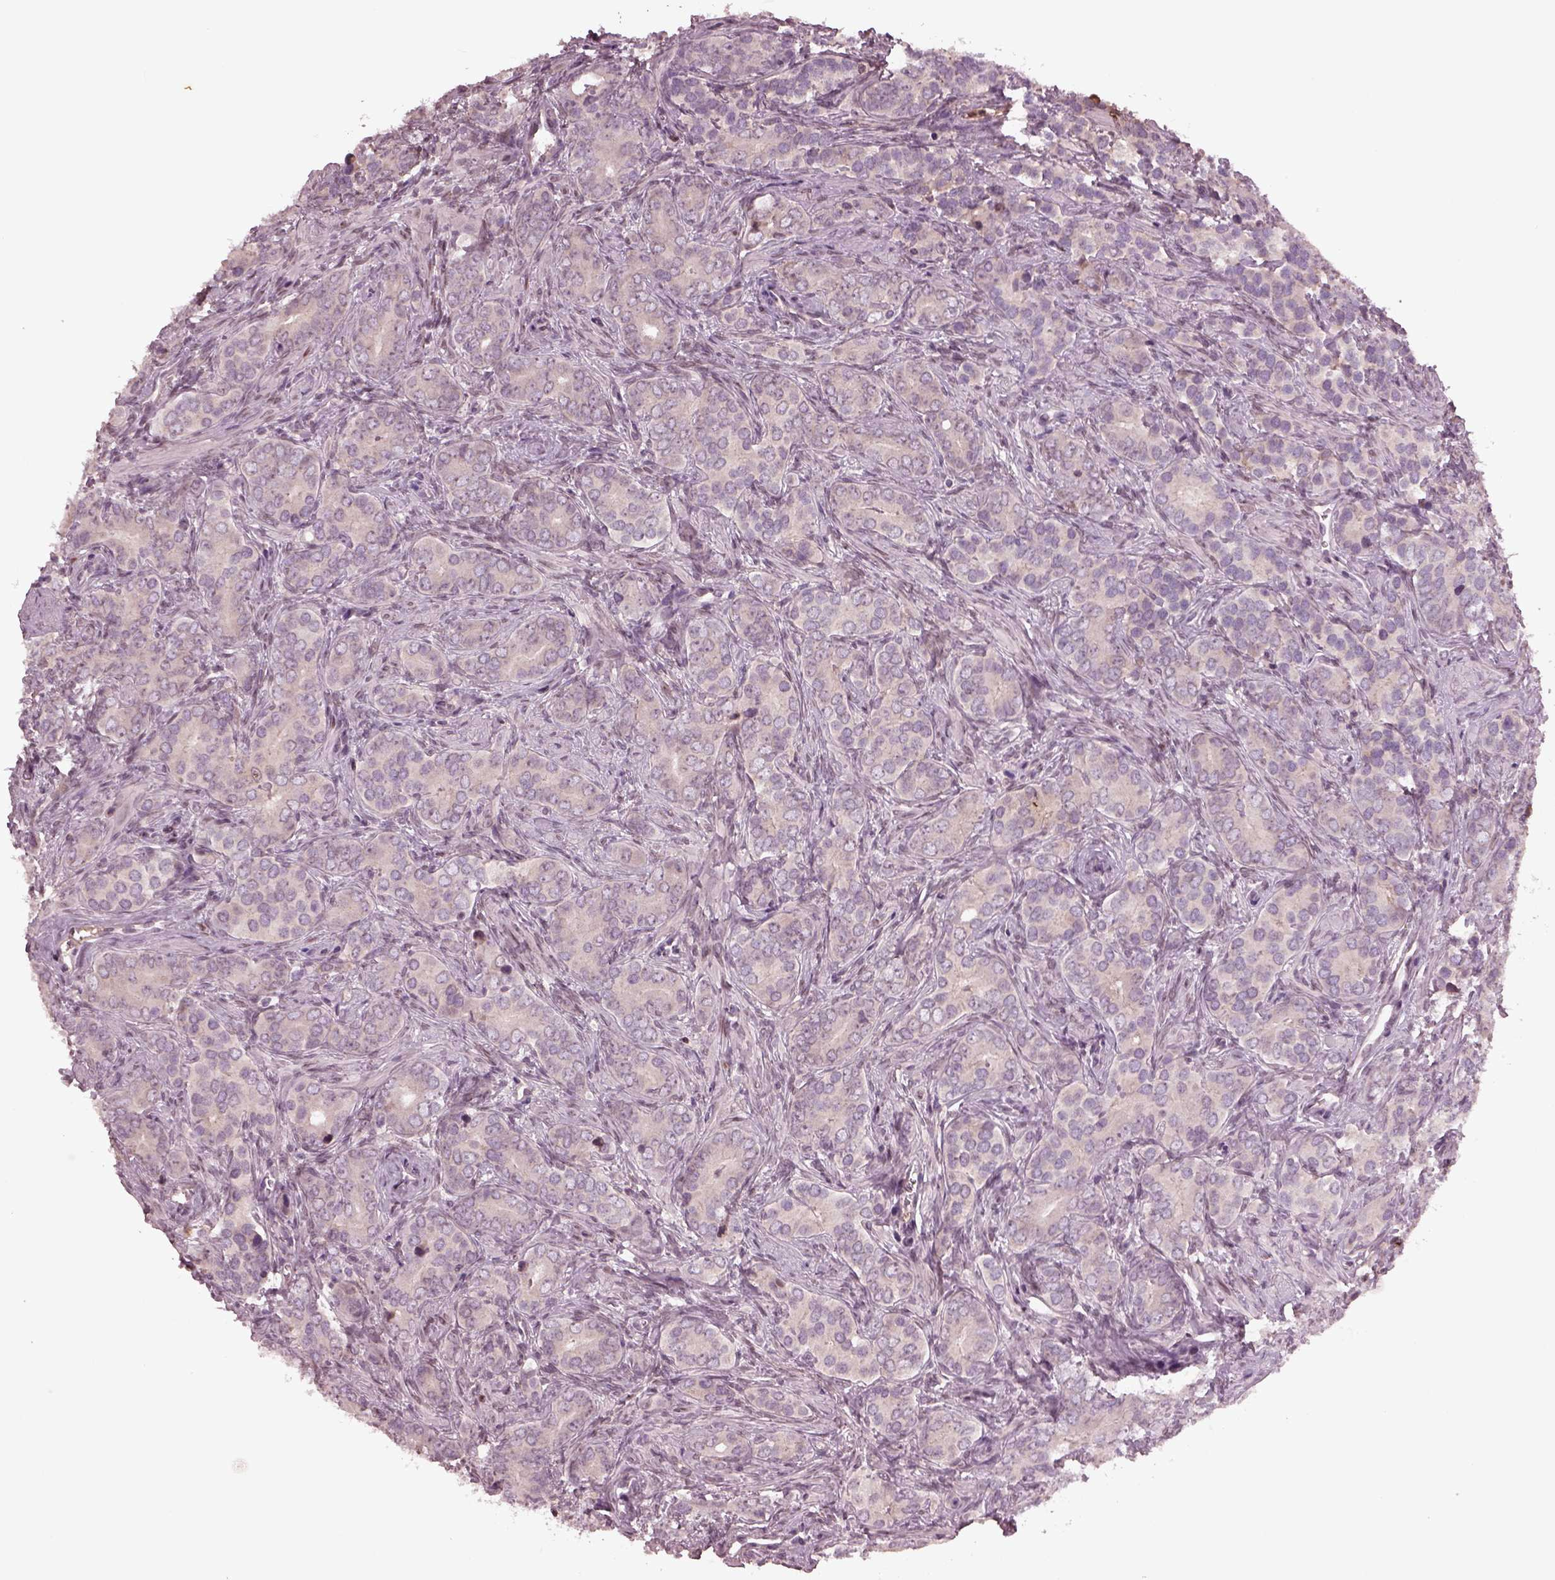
{"staining": {"intensity": "negative", "quantity": "none", "location": "none"}, "tissue": "prostate cancer", "cell_type": "Tumor cells", "image_type": "cancer", "snomed": [{"axis": "morphology", "description": "Adenocarcinoma, High grade"}, {"axis": "topography", "description": "Prostate"}], "caption": "High power microscopy photomicrograph of an immunohistochemistry (IHC) histopathology image of prostate cancer, revealing no significant positivity in tumor cells.", "gene": "PTX4", "patient": {"sex": "male", "age": 84}}